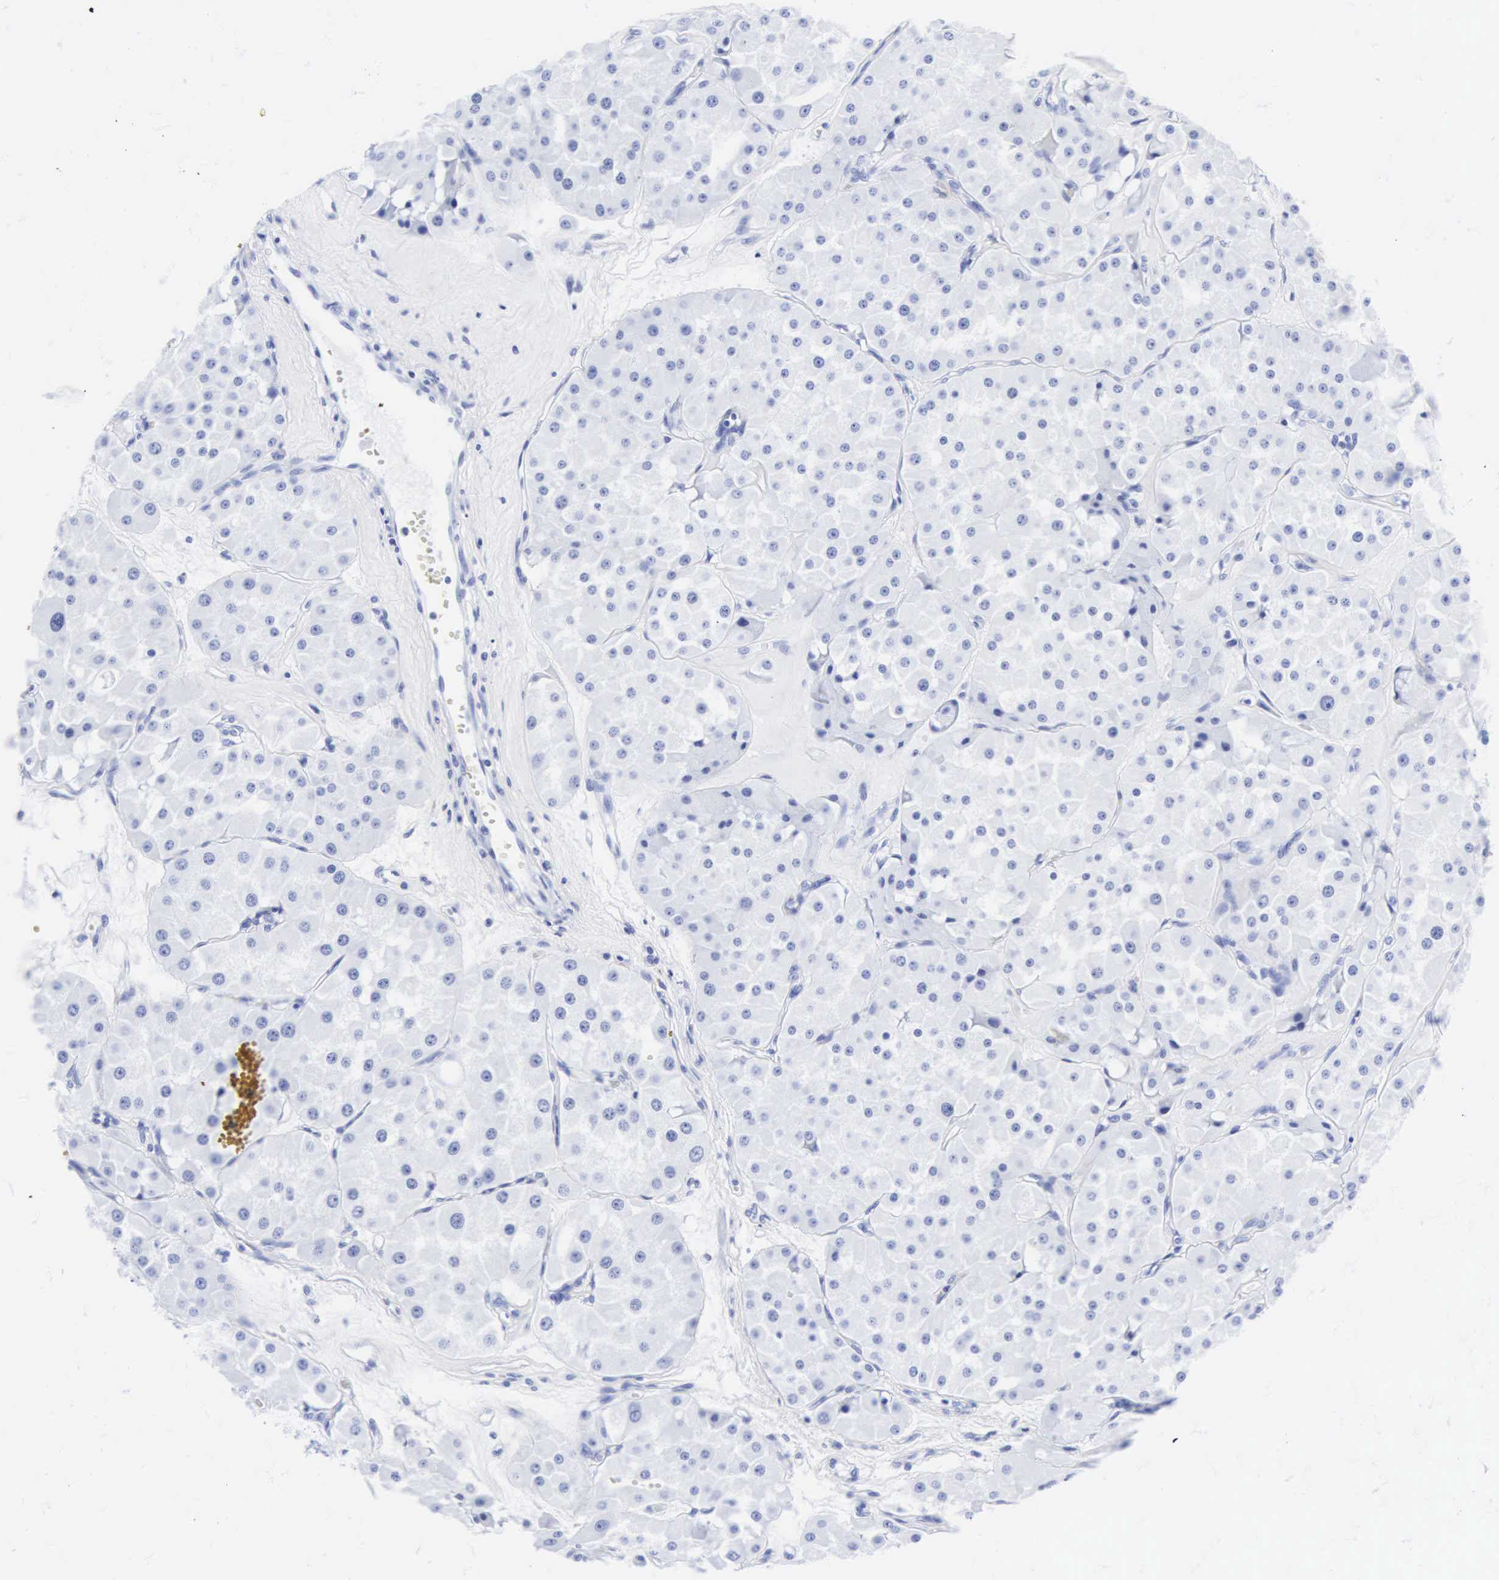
{"staining": {"intensity": "negative", "quantity": "none", "location": "none"}, "tissue": "renal cancer", "cell_type": "Tumor cells", "image_type": "cancer", "snomed": [{"axis": "morphology", "description": "Adenocarcinoma, uncertain malignant potential"}, {"axis": "topography", "description": "Kidney"}], "caption": "A micrograph of renal adenocarcinoma,  uncertain malignant potential stained for a protein exhibits no brown staining in tumor cells. (DAB (3,3'-diaminobenzidine) immunohistochemistry with hematoxylin counter stain).", "gene": "CGB3", "patient": {"sex": "male", "age": 63}}